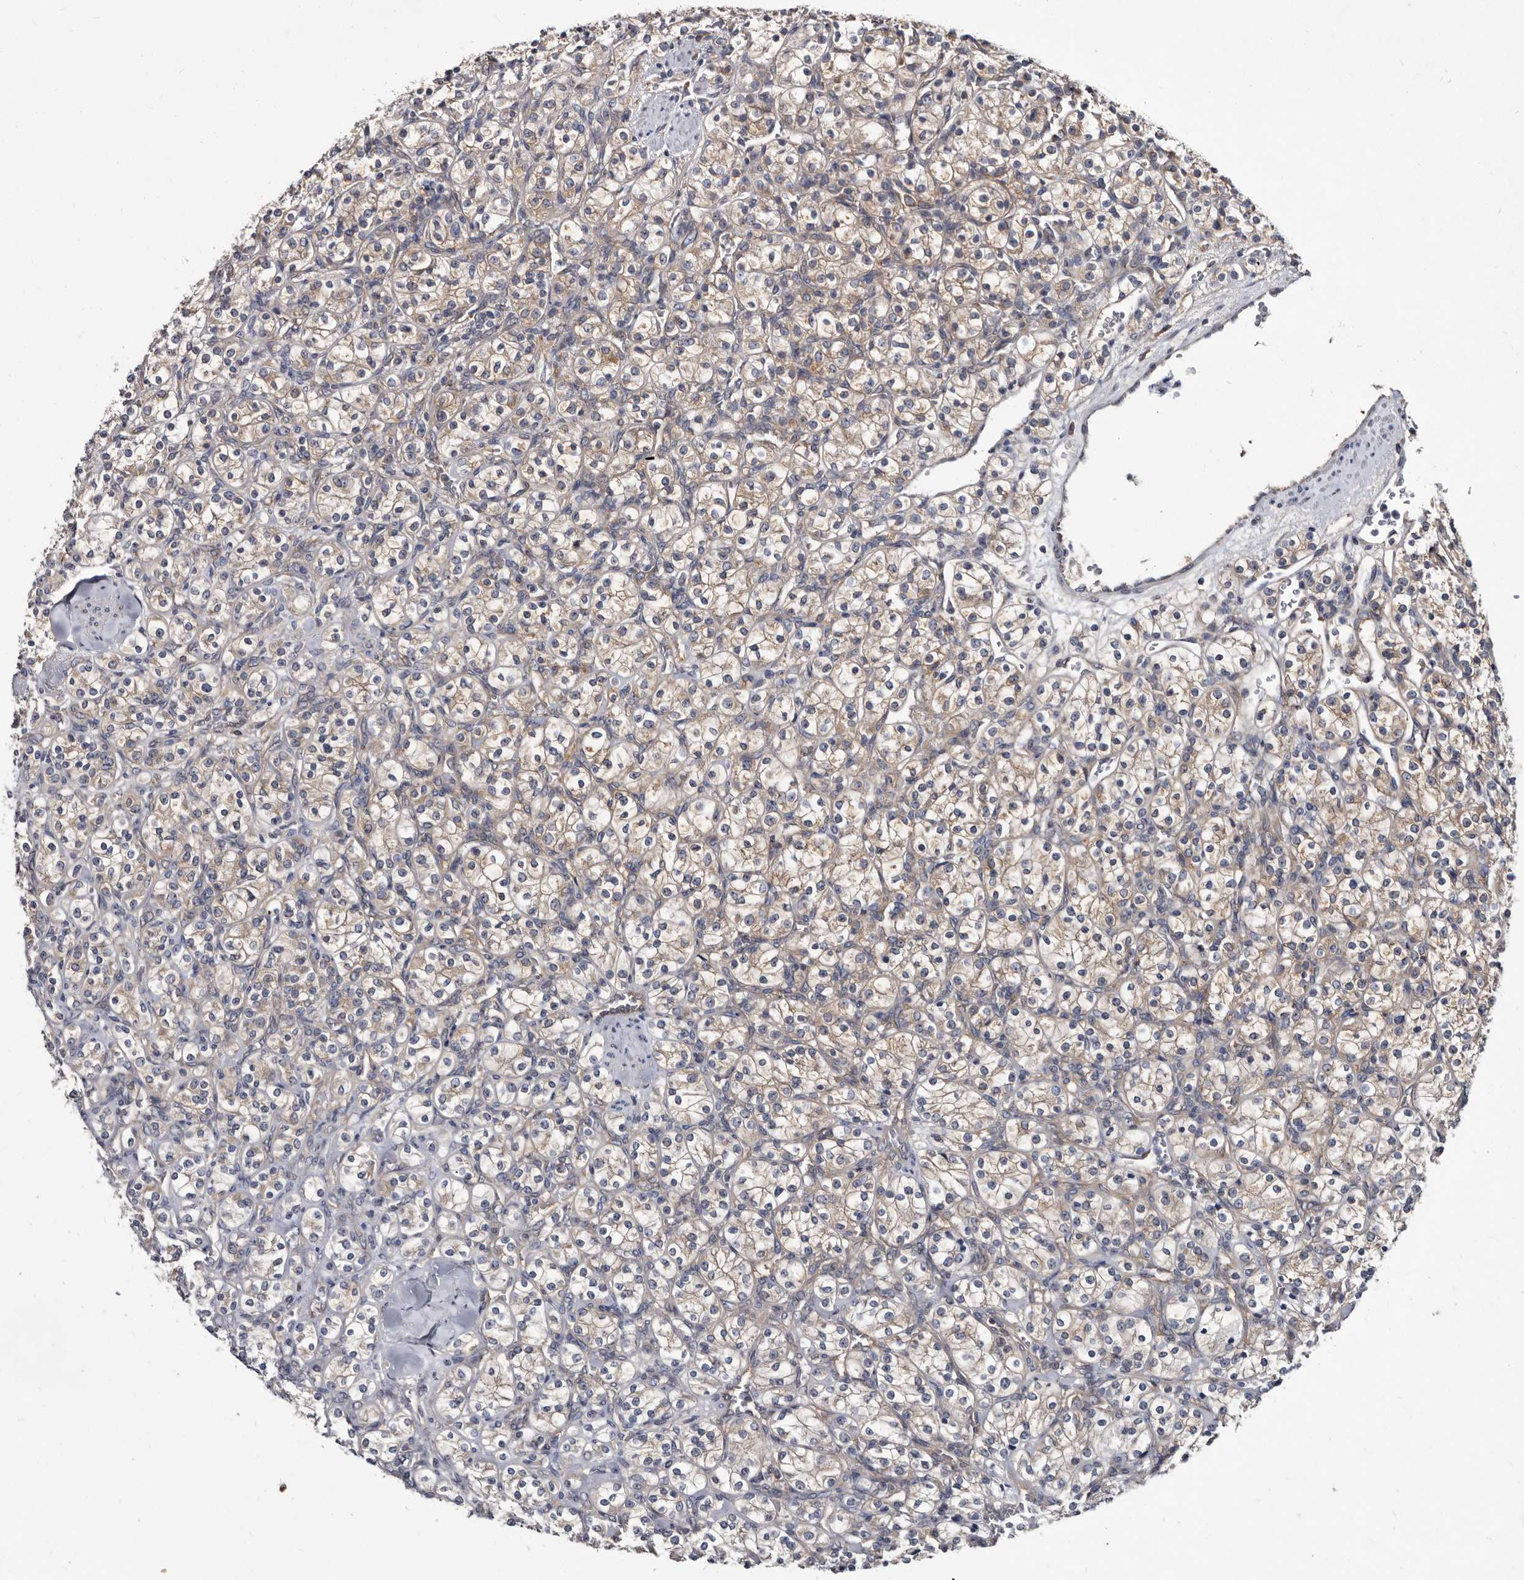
{"staining": {"intensity": "weak", "quantity": "25%-75%", "location": "cytoplasmic/membranous"}, "tissue": "renal cancer", "cell_type": "Tumor cells", "image_type": "cancer", "snomed": [{"axis": "morphology", "description": "Adenocarcinoma, NOS"}, {"axis": "topography", "description": "Kidney"}], "caption": "Renal cancer stained for a protein (brown) reveals weak cytoplasmic/membranous positive expression in approximately 25%-75% of tumor cells.", "gene": "ABCF2", "patient": {"sex": "male", "age": 77}}